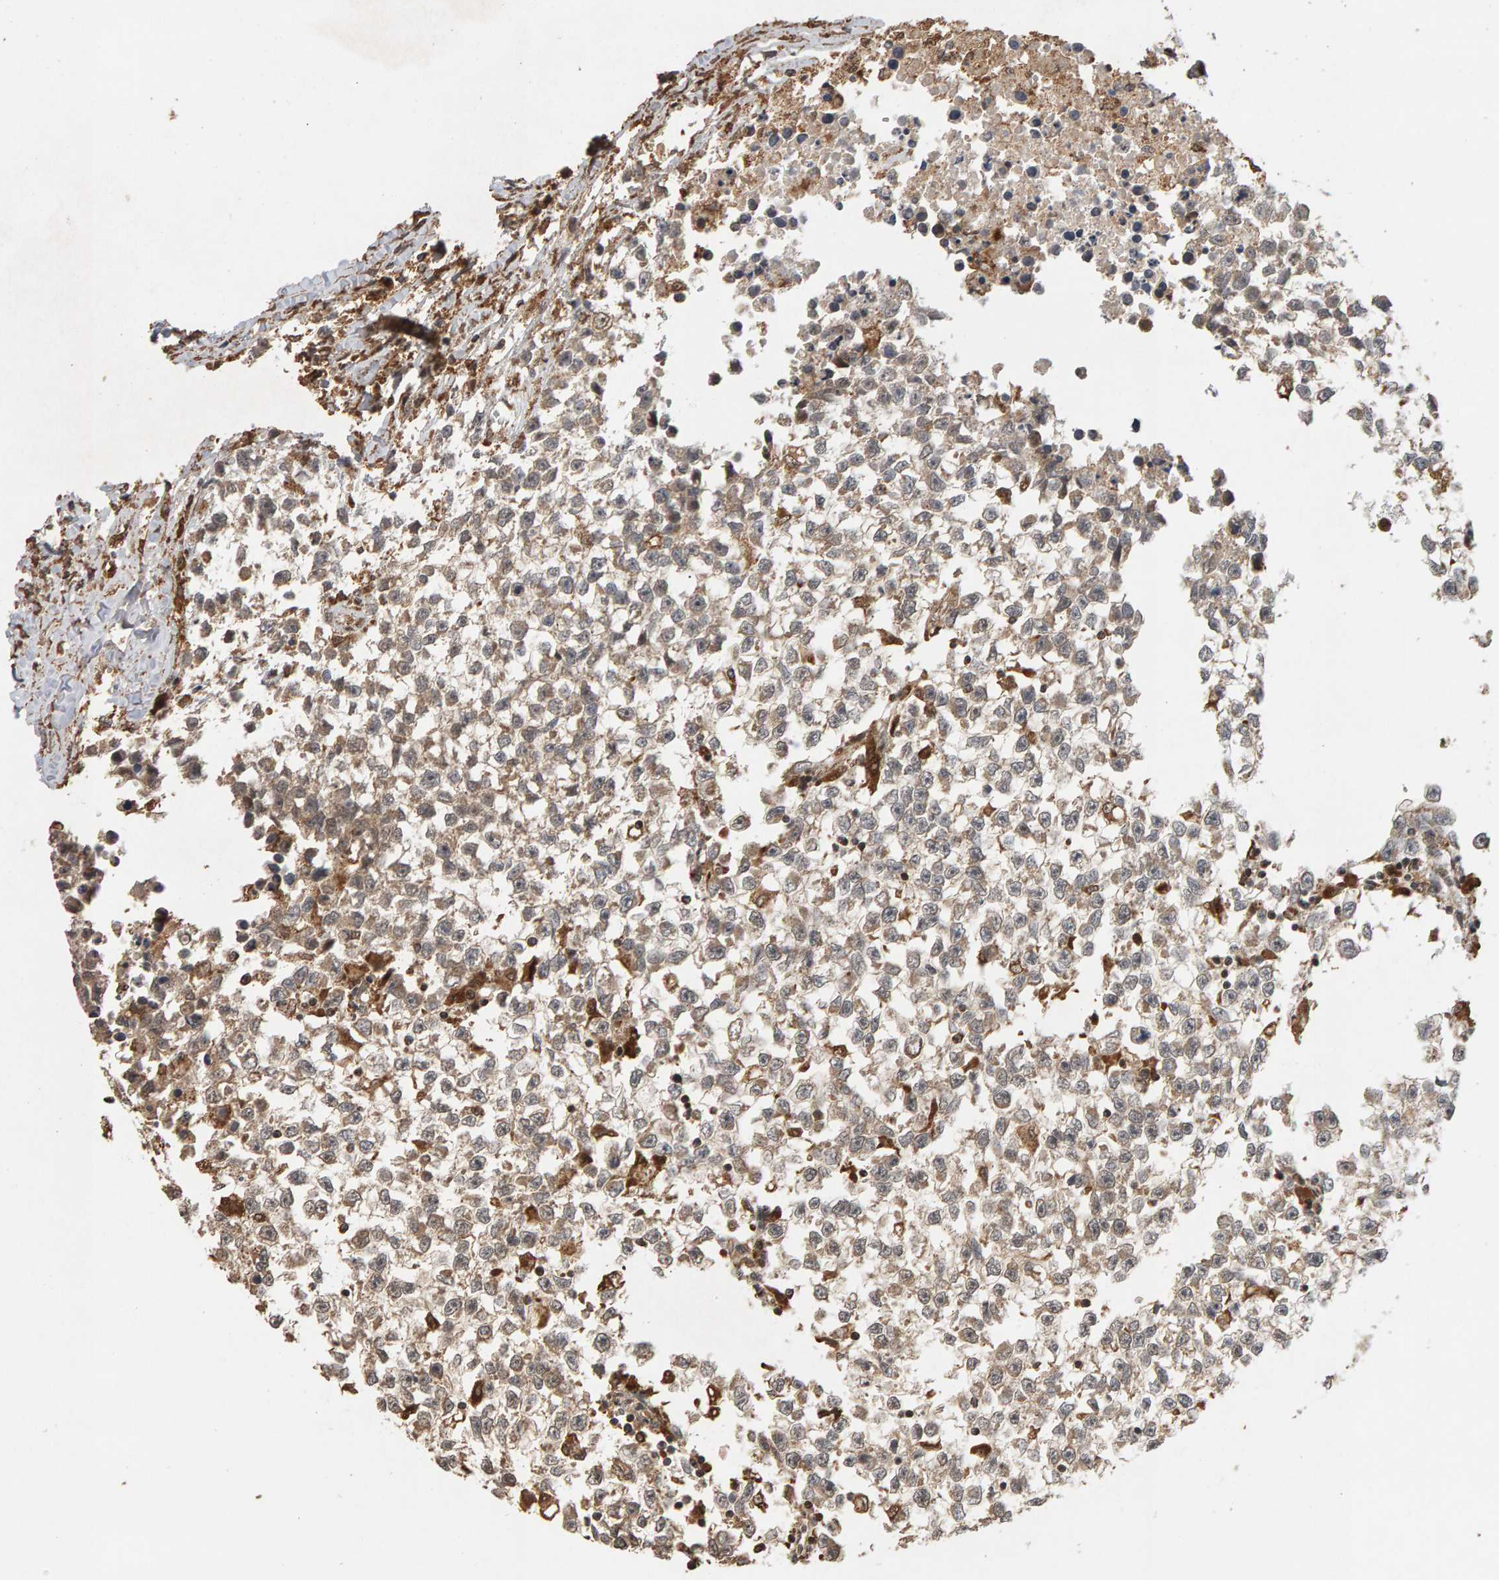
{"staining": {"intensity": "weak", "quantity": "25%-75%", "location": "cytoplasmic/membranous"}, "tissue": "testis cancer", "cell_type": "Tumor cells", "image_type": "cancer", "snomed": [{"axis": "morphology", "description": "Seminoma, NOS"}, {"axis": "morphology", "description": "Carcinoma, Embryonal, NOS"}, {"axis": "topography", "description": "Testis"}], "caption": "Immunohistochemical staining of human testis cancer (embryonal carcinoma) reveals low levels of weak cytoplasmic/membranous protein positivity in about 25%-75% of tumor cells.", "gene": "GSTK1", "patient": {"sex": "male", "age": 51}}